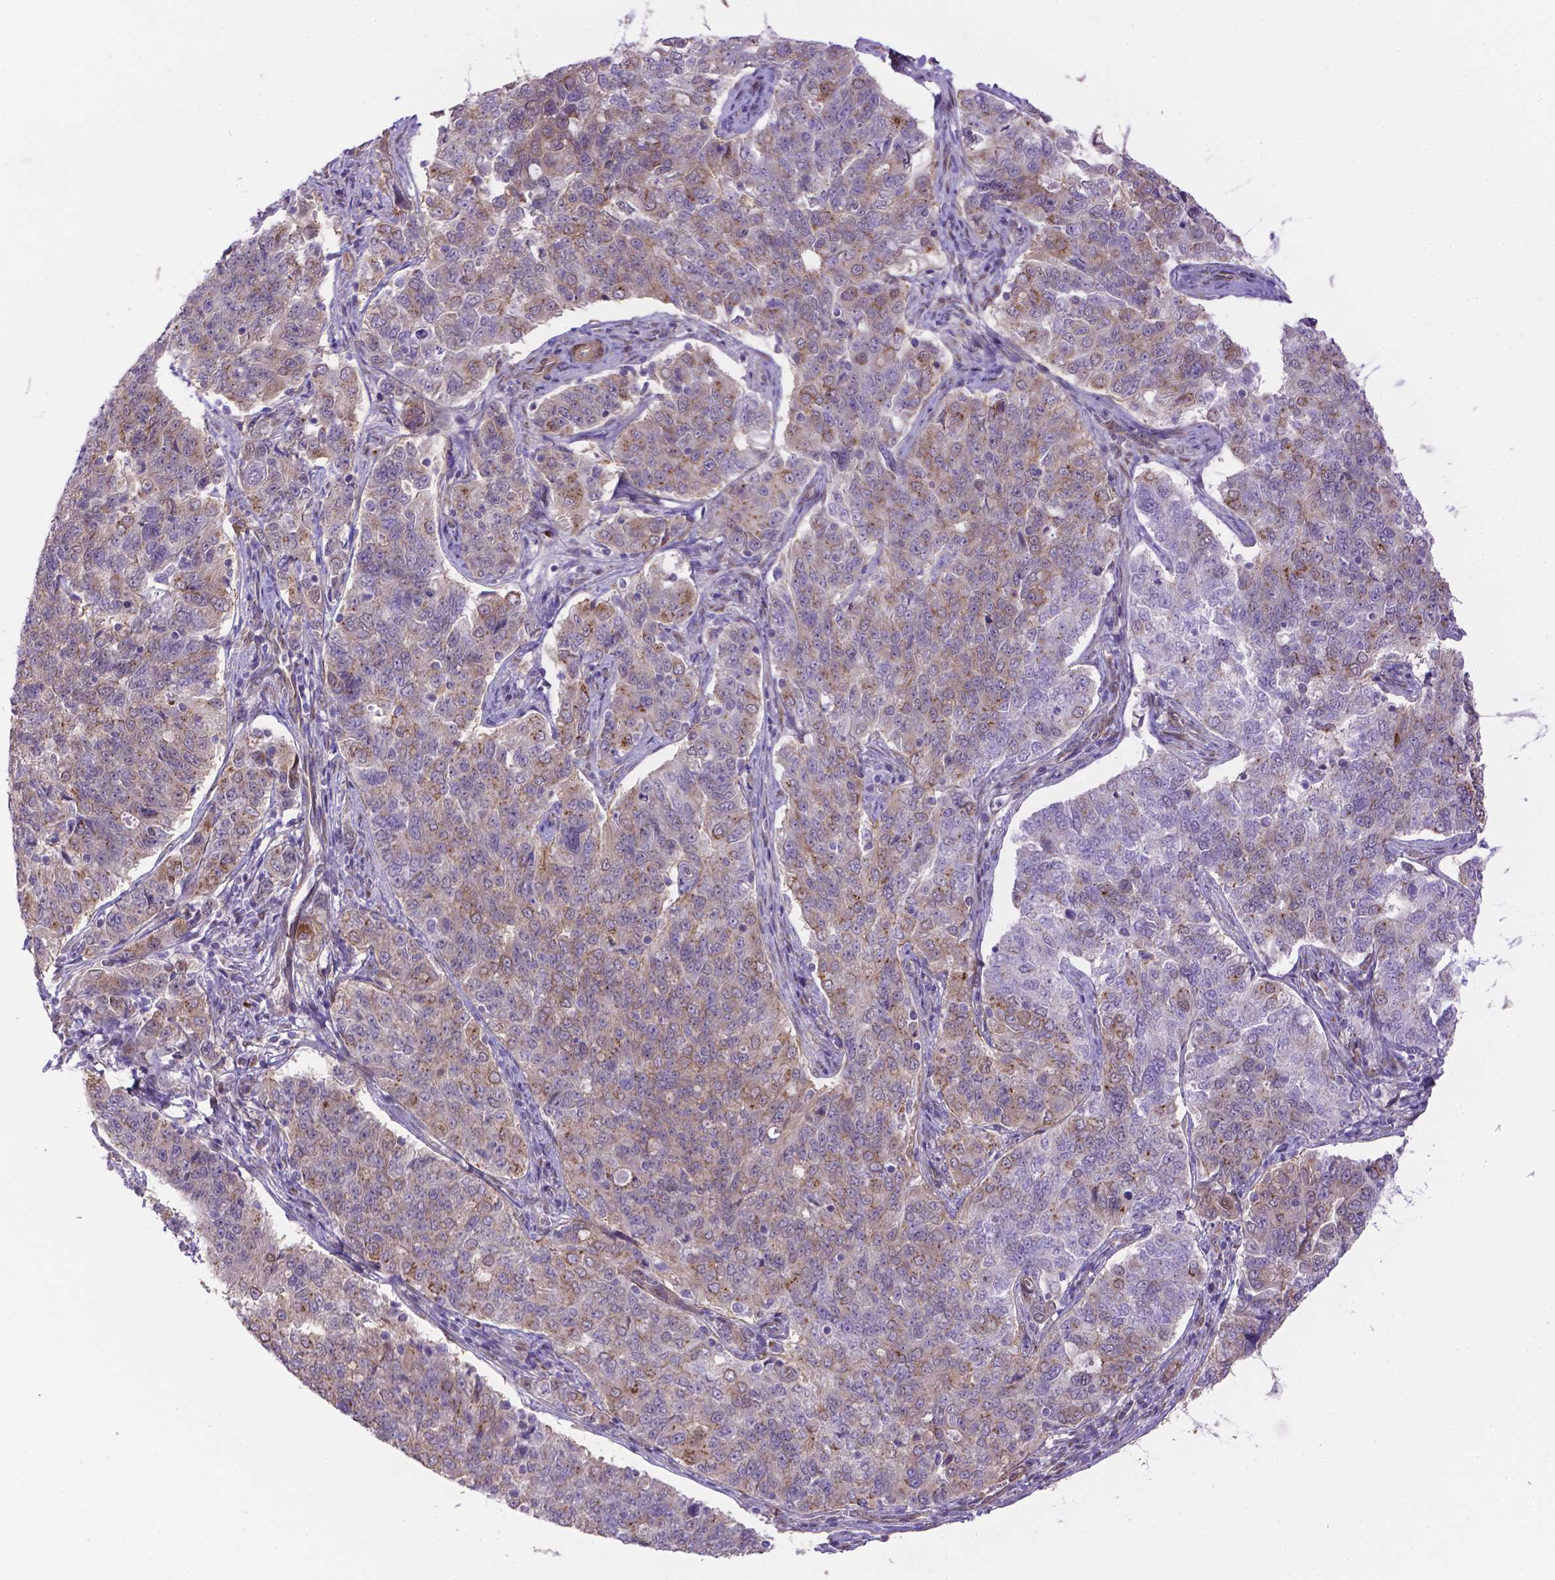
{"staining": {"intensity": "weak", "quantity": ">75%", "location": "cytoplasmic/membranous"}, "tissue": "endometrial cancer", "cell_type": "Tumor cells", "image_type": "cancer", "snomed": [{"axis": "morphology", "description": "Adenocarcinoma, NOS"}, {"axis": "topography", "description": "Endometrium"}], "caption": "Protein staining shows weak cytoplasmic/membranous positivity in approximately >75% of tumor cells in endometrial adenocarcinoma.", "gene": "YAP1", "patient": {"sex": "female", "age": 43}}